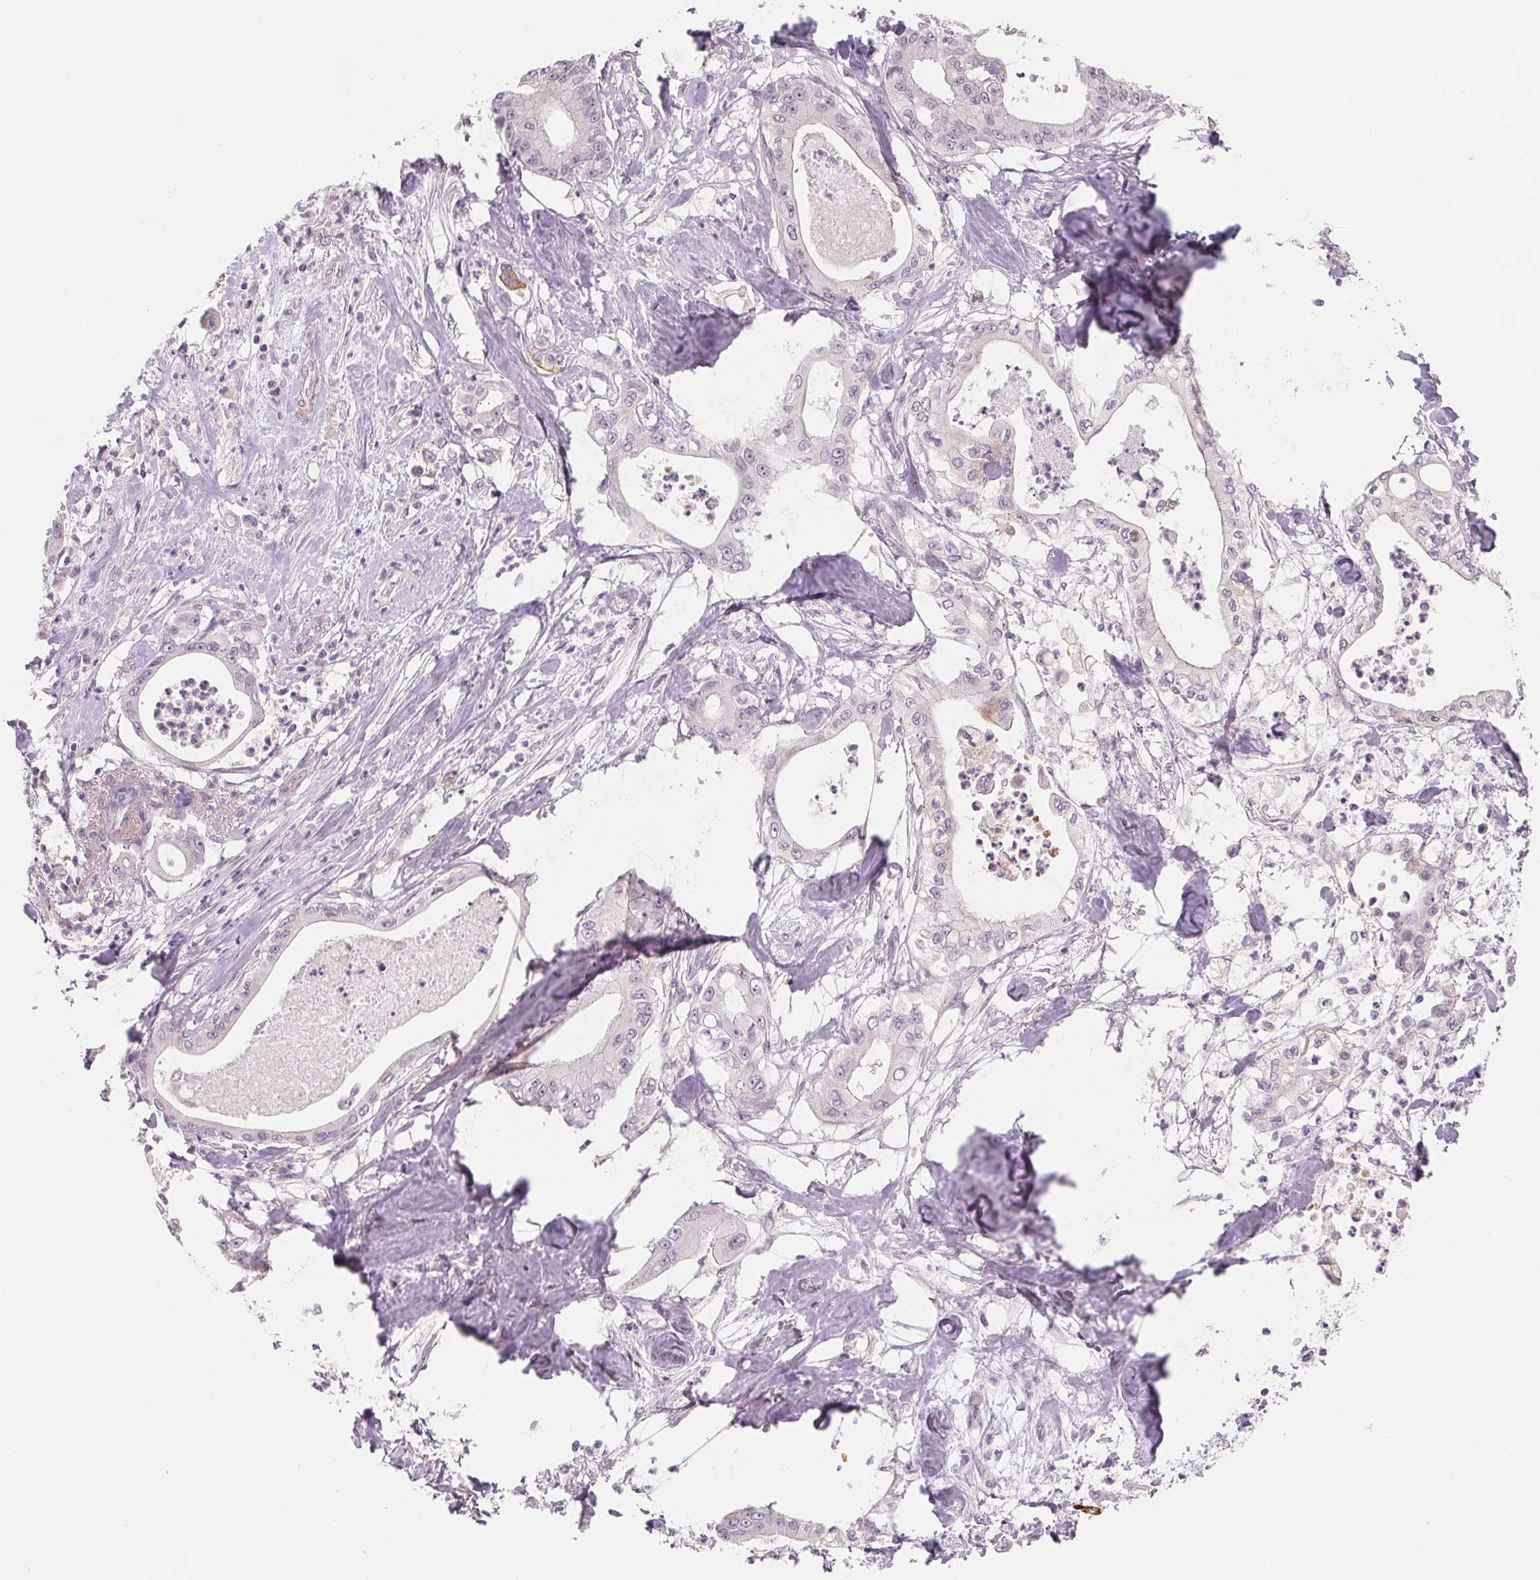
{"staining": {"intensity": "negative", "quantity": "none", "location": "none"}, "tissue": "pancreatic cancer", "cell_type": "Tumor cells", "image_type": "cancer", "snomed": [{"axis": "morphology", "description": "Adenocarcinoma, NOS"}, {"axis": "topography", "description": "Pancreas"}], "caption": "There is no significant positivity in tumor cells of pancreatic adenocarcinoma. (Brightfield microscopy of DAB (3,3'-diaminobenzidine) immunohistochemistry at high magnification).", "gene": "CFC1", "patient": {"sex": "male", "age": 71}}